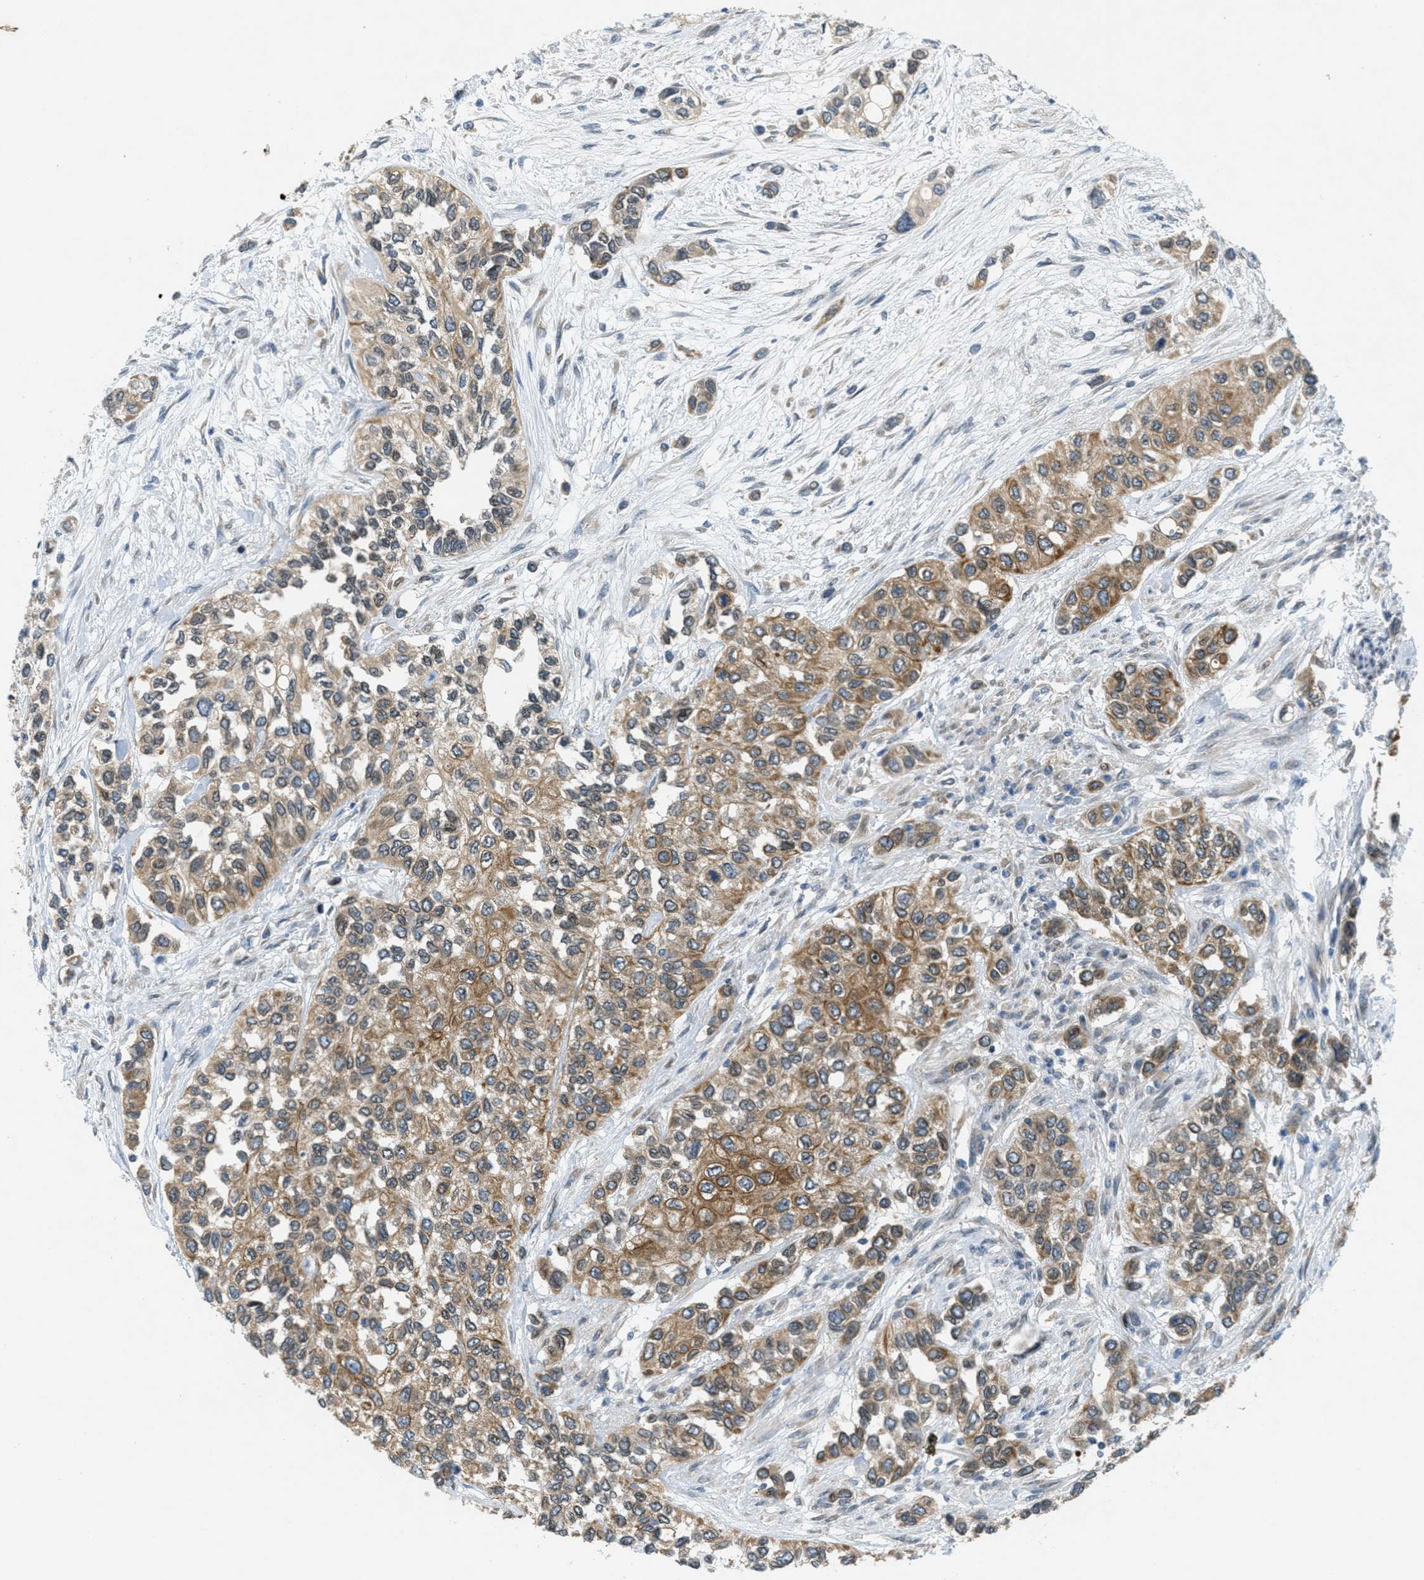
{"staining": {"intensity": "moderate", "quantity": ">75%", "location": "cytoplasmic/membranous"}, "tissue": "urothelial cancer", "cell_type": "Tumor cells", "image_type": "cancer", "snomed": [{"axis": "morphology", "description": "Urothelial carcinoma, High grade"}, {"axis": "topography", "description": "Urinary bladder"}], "caption": "Urothelial carcinoma (high-grade) stained with immunohistochemistry (IHC) shows moderate cytoplasmic/membranous positivity in approximately >75% of tumor cells.", "gene": "SIGMAR1", "patient": {"sex": "female", "age": 56}}